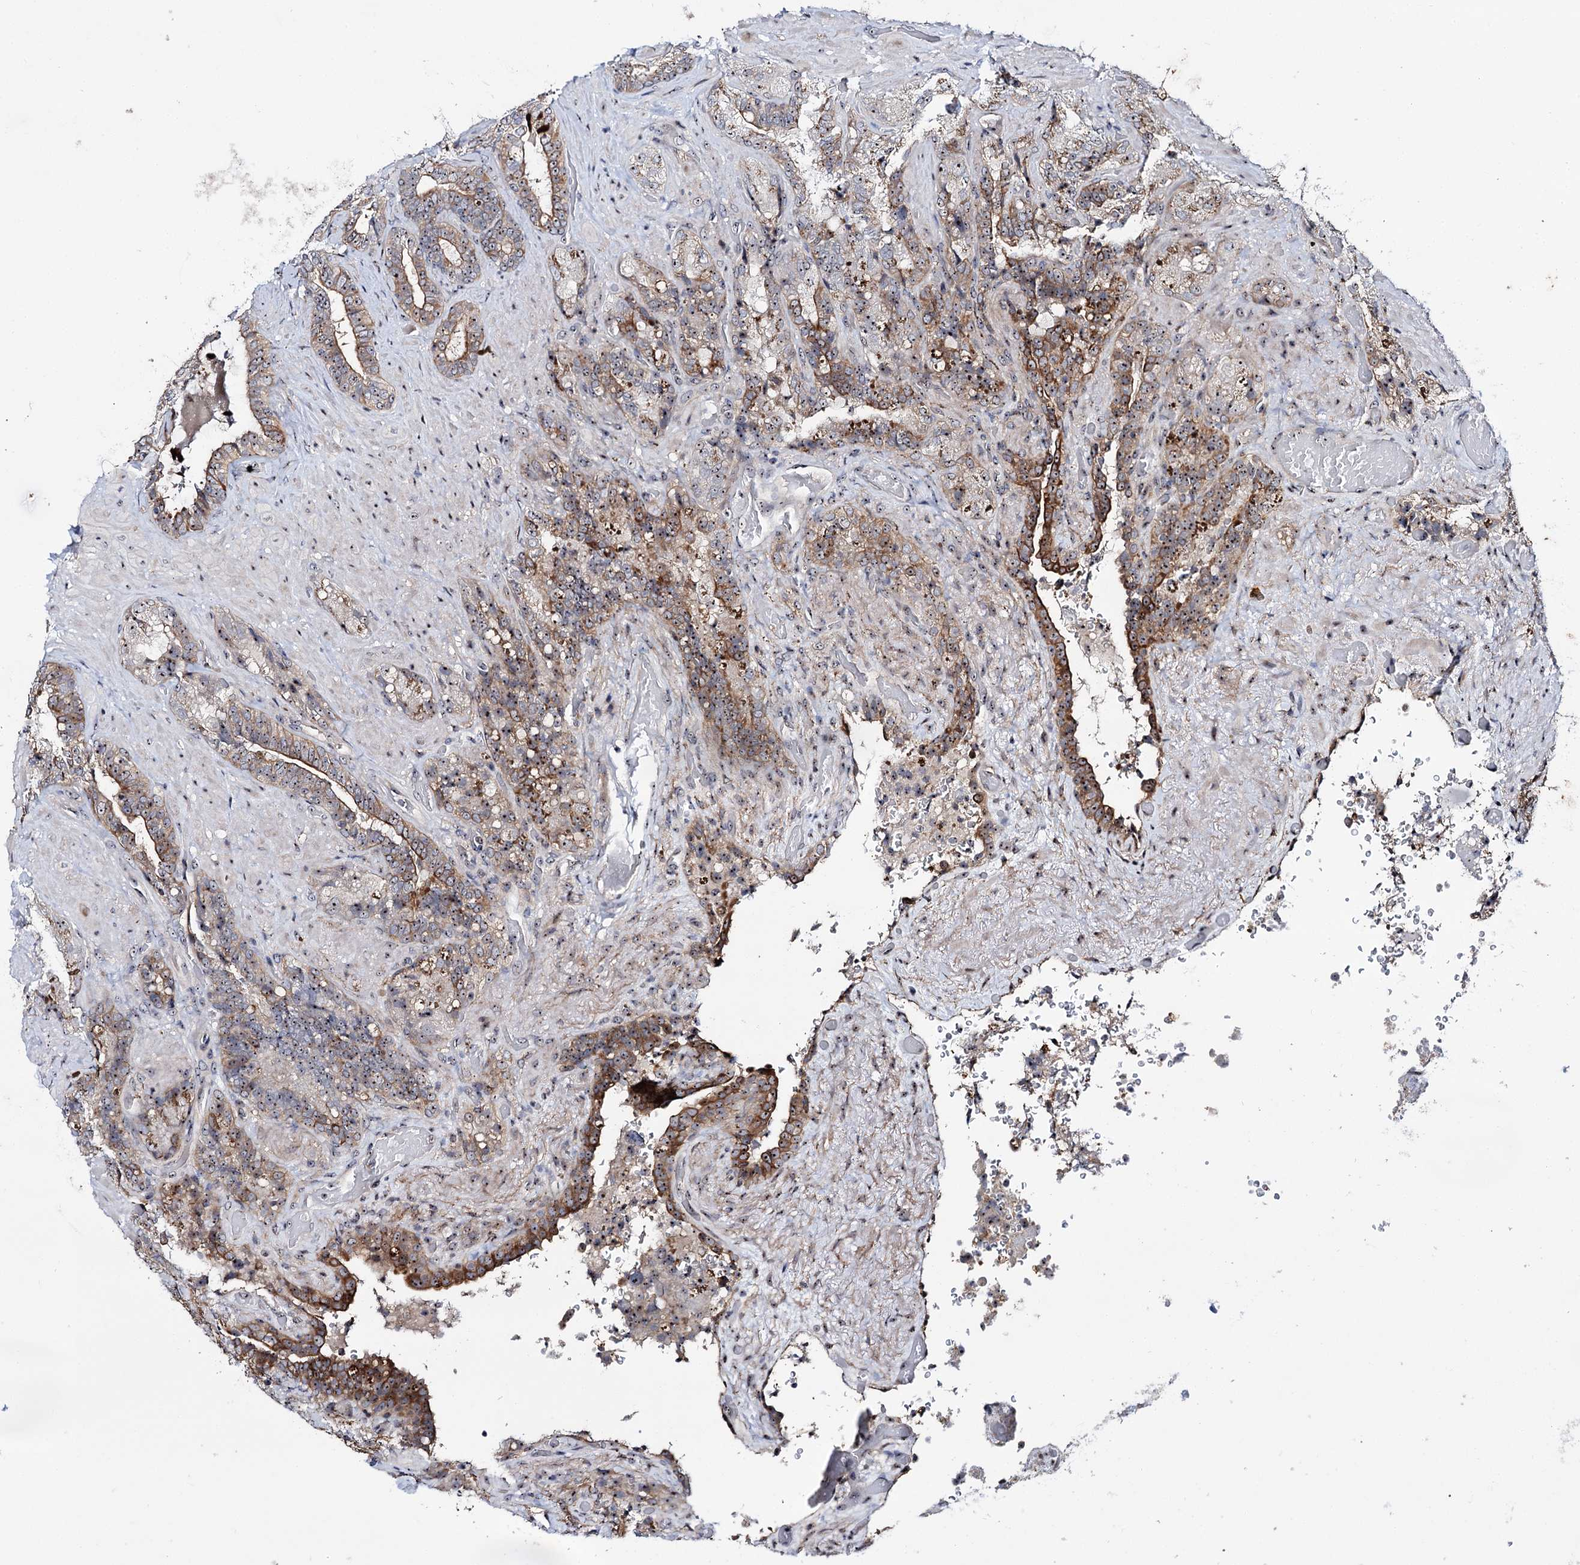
{"staining": {"intensity": "moderate", "quantity": ">75%", "location": "cytoplasmic/membranous,nuclear"}, "tissue": "seminal vesicle", "cell_type": "Glandular cells", "image_type": "normal", "snomed": [{"axis": "morphology", "description": "Normal tissue, NOS"}, {"axis": "topography", "description": "Prostate and seminal vesicle, NOS"}, {"axis": "topography", "description": "Prostate"}, {"axis": "topography", "description": "Seminal veicle"}], "caption": "Protein analysis of unremarkable seminal vesicle demonstrates moderate cytoplasmic/membranous,nuclear staining in about >75% of glandular cells. (brown staining indicates protein expression, while blue staining denotes nuclei).", "gene": "SUPT20H", "patient": {"sex": "male", "age": 67}}